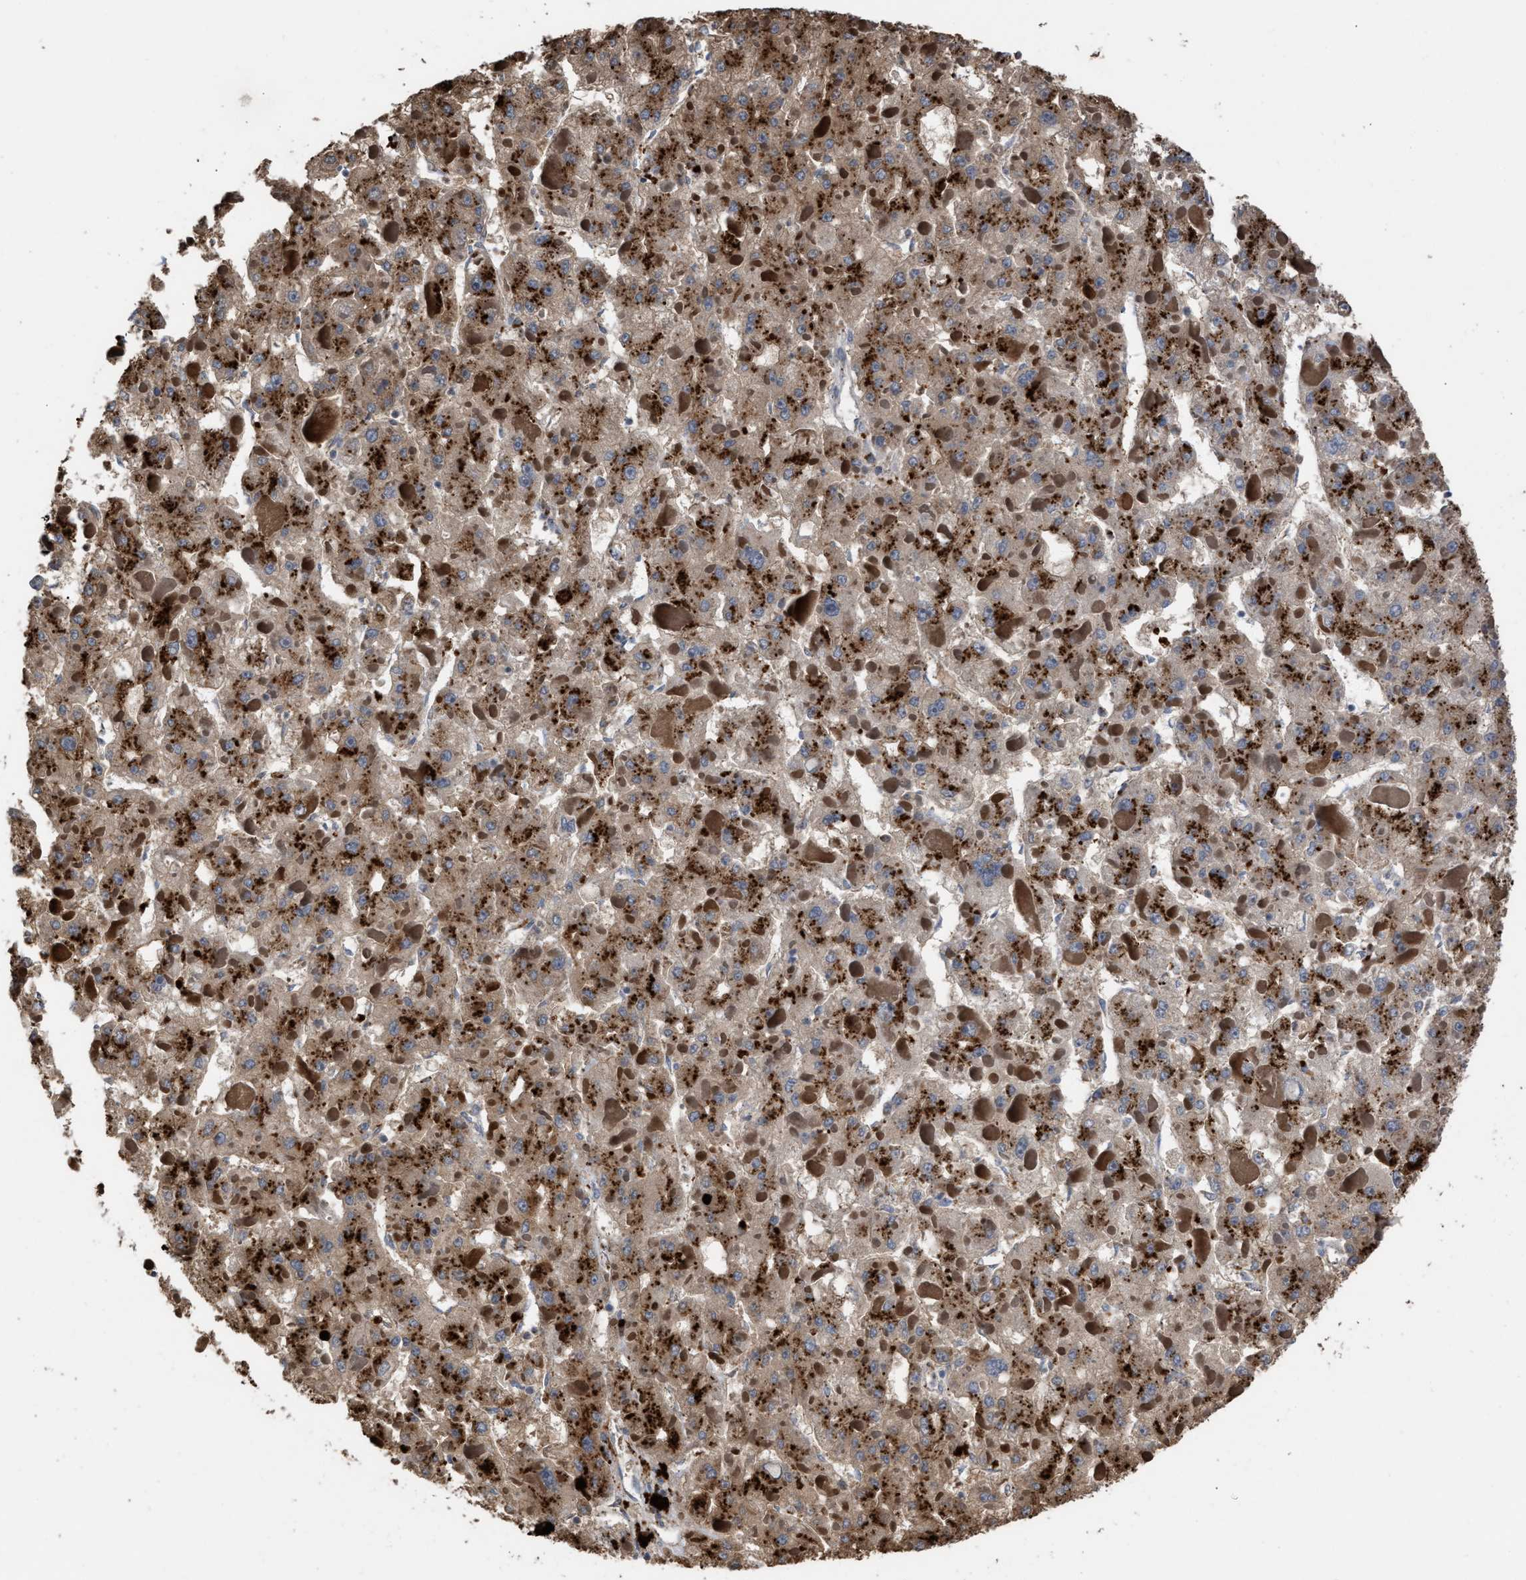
{"staining": {"intensity": "moderate", "quantity": ">75%", "location": "cytoplasmic/membranous"}, "tissue": "liver cancer", "cell_type": "Tumor cells", "image_type": "cancer", "snomed": [{"axis": "morphology", "description": "Carcinoma, Hepatocellular, NOS"}, {"axis": "topography", "description": "Liver"}], "caption": "This histopathology image exhibits immunohistochemistry (IHC) staining of liver cancer, with medium moderate cytoplasmic/membranous positivity in about >75% of tumor cells.", "gene": "ELMO3", "patient": {"sex": "female", "age": 73}}